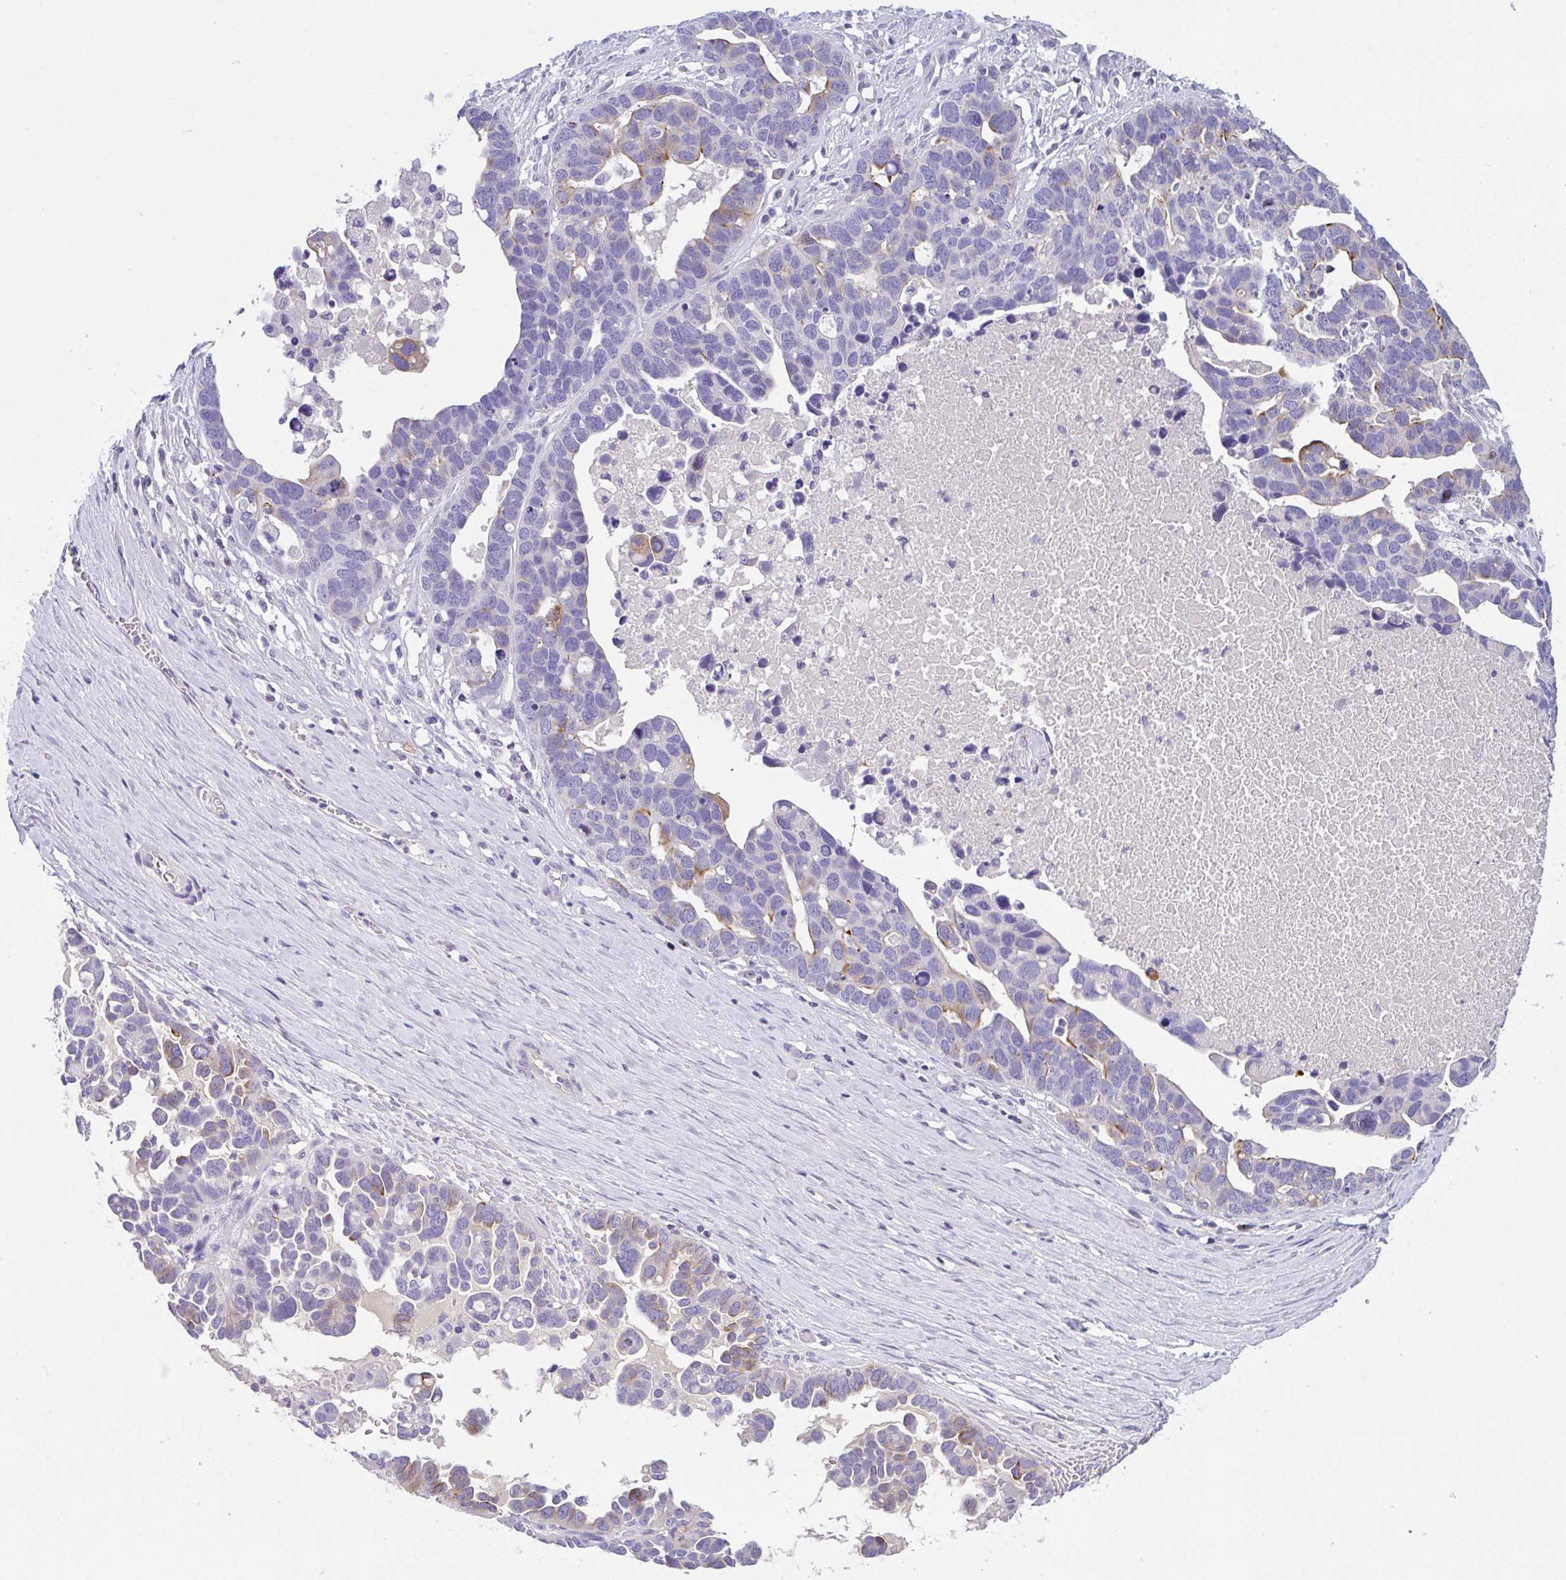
{"staining": {"intensity": "moderate", "quantity": "<25%", "location": "cytoplasmic/membranous"}, "tissue": "ovarian cancer", "cell_type": "Tumor cells", "image_type": "cancer", "snomed": [{"axis": "morphology", "description": "Cystadenocarcinoma, serous, NOS"}, {"axis": "topography", "description": "Ovary"}], "caption": "Serous cystadenocarcinoma (ovarian) was stained to show a protein in brown. There is low levels of moderate cytoplasmic/membranous positivity in about <25% of tumor cells.", "gene": "FBXL20", "patient": {"sex": "female", "age": 54}}